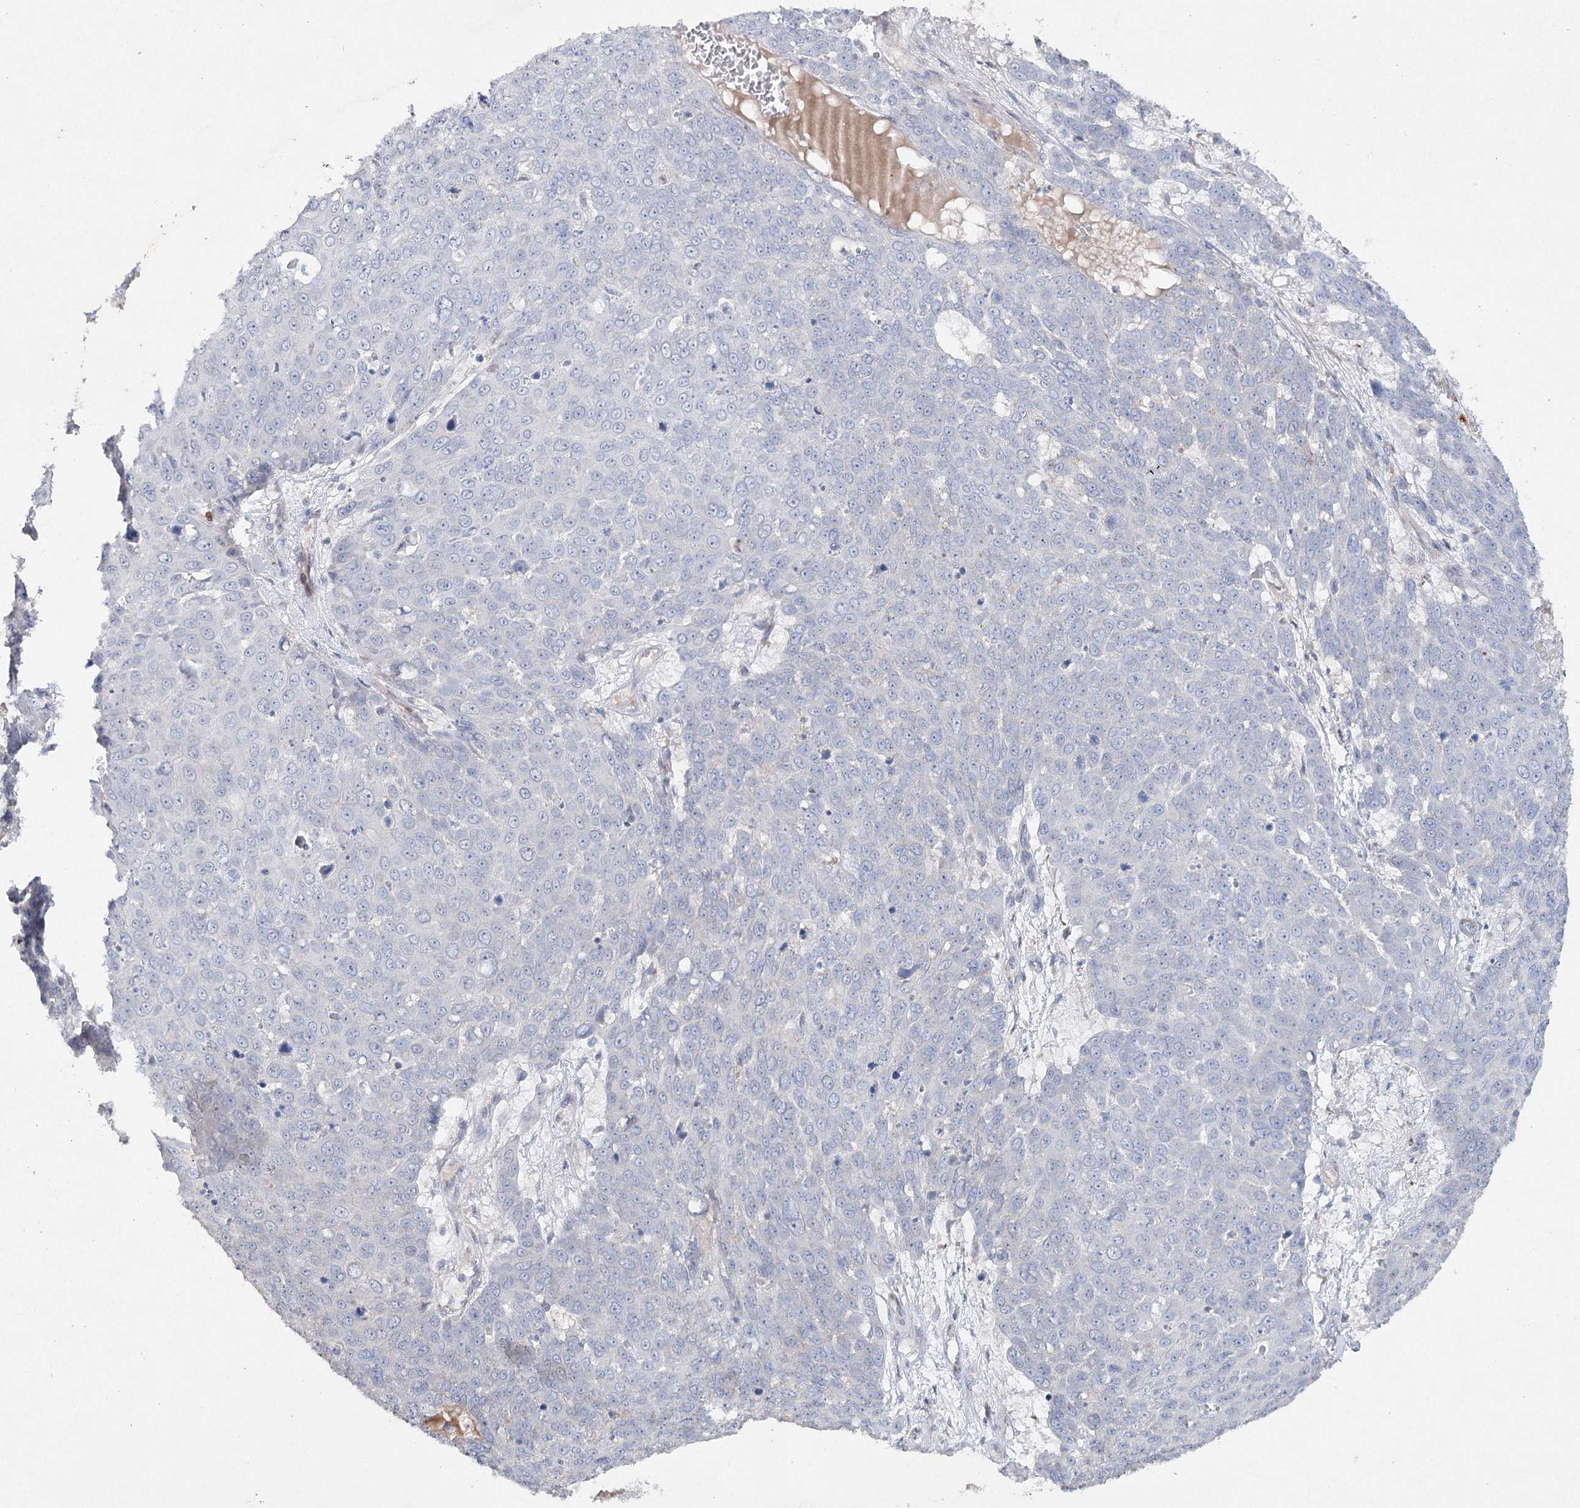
{"staining": {"intensity": "negative", "quantity": "none", "location": "none"}, "tissue": "skin cancer", "cell_type": "Tumor cells", "image_type": "cancer", "snomed": [{"axis": "morphology", "description": "Squamous cell carcinoma, NOS"}, {"axis": "topography", "description": "Skin"}], "caption": "The photomicrograph shows no staining of tumor cells in skin cancer.", "gene": "RFX6", "patient": {"sex": "male", "age": 71}}